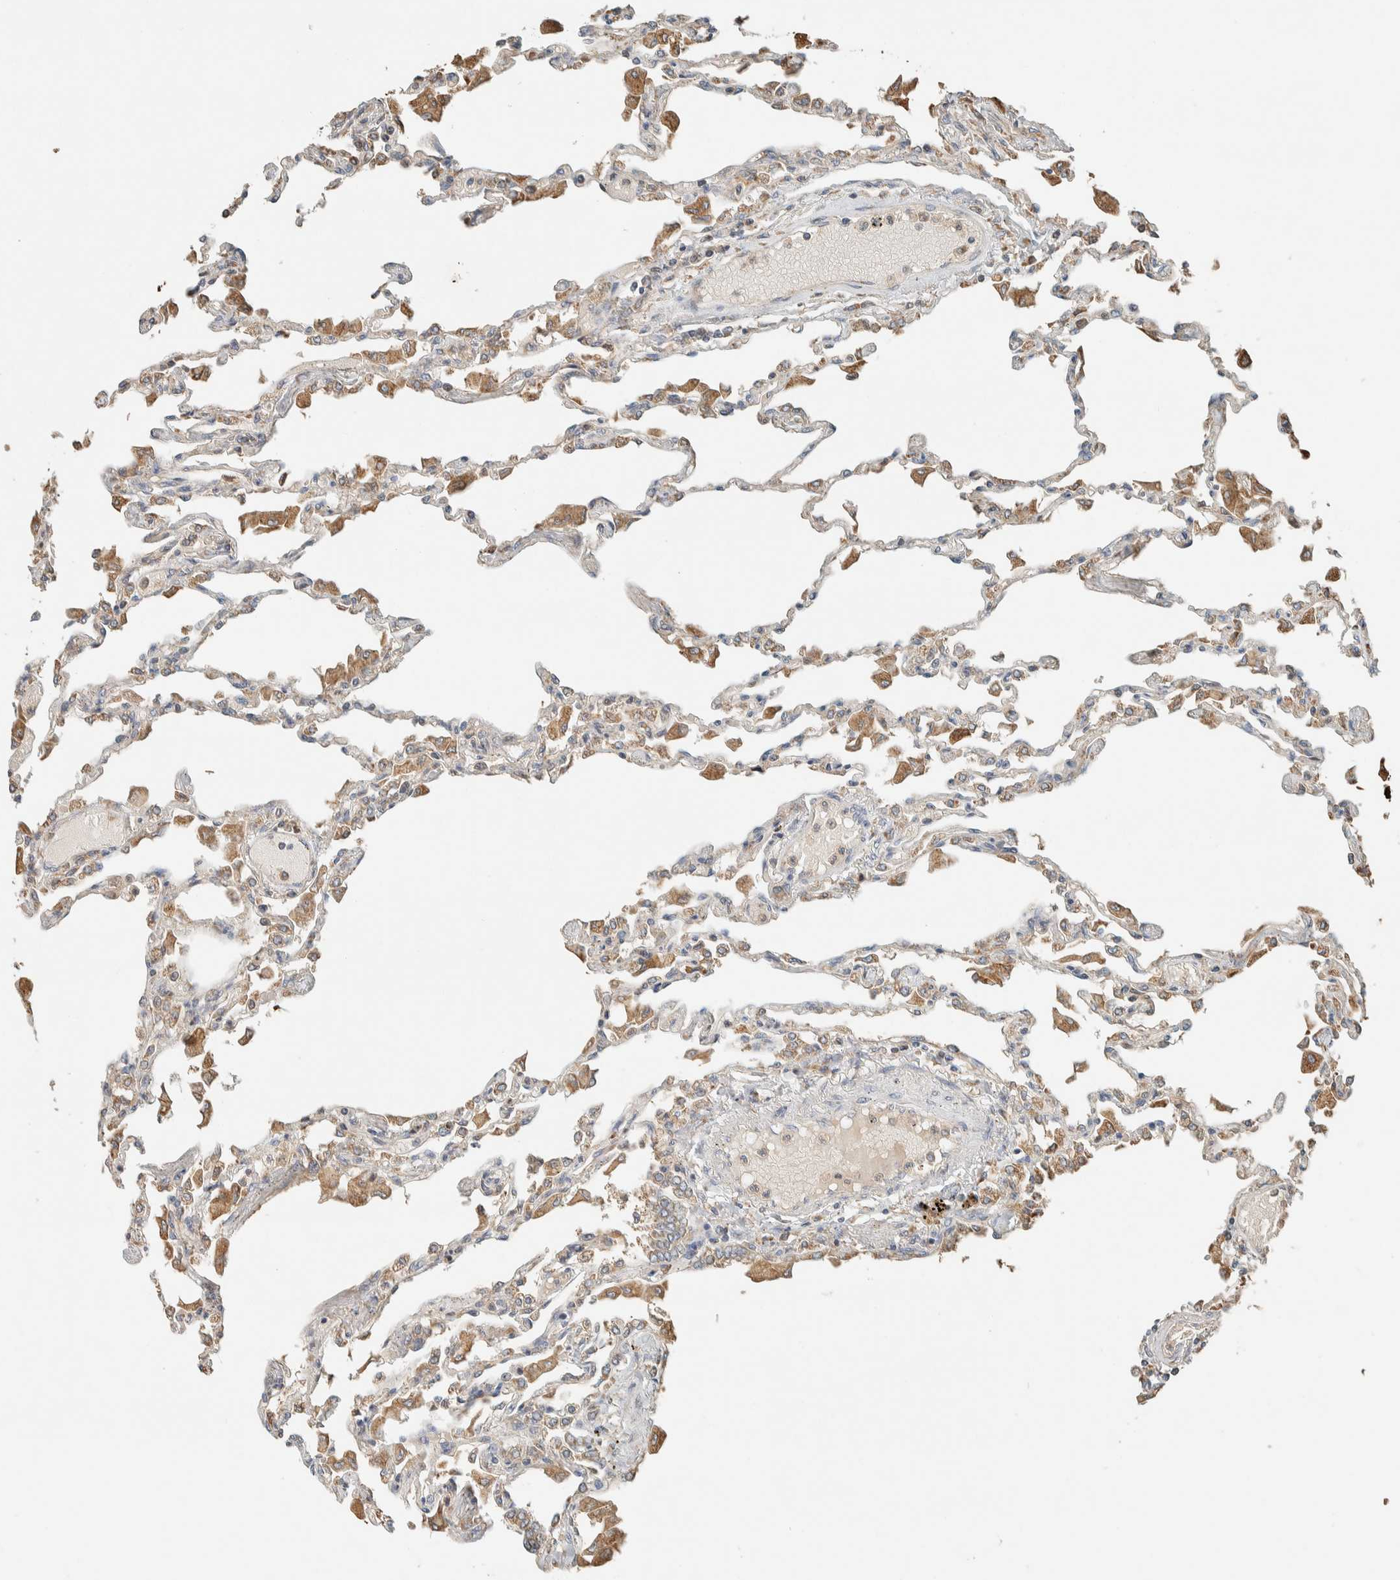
{"staining": {"intensity": "moderate", "quantity": "<25%", "location": "cytoplasmic/membranous"}, "tissue": "lung", "cell_type": "Alveolar cells", "image_type": "normal", "snomed": [{"axis": "morphology", "description": "Normal tissue, NOS"}, {"axis": "topography", "description": "Bronchus"}, {"axis": "topography", "description": "Lung"}], "caption": "Immunohistochemical staining of normal lung demonstrates moderate cytoplasmic/membranous protein positivity in about <25% of alveolar cells.", "gene": "RAB11FIP1", "patient": {"sex": "female", "age": 49}}